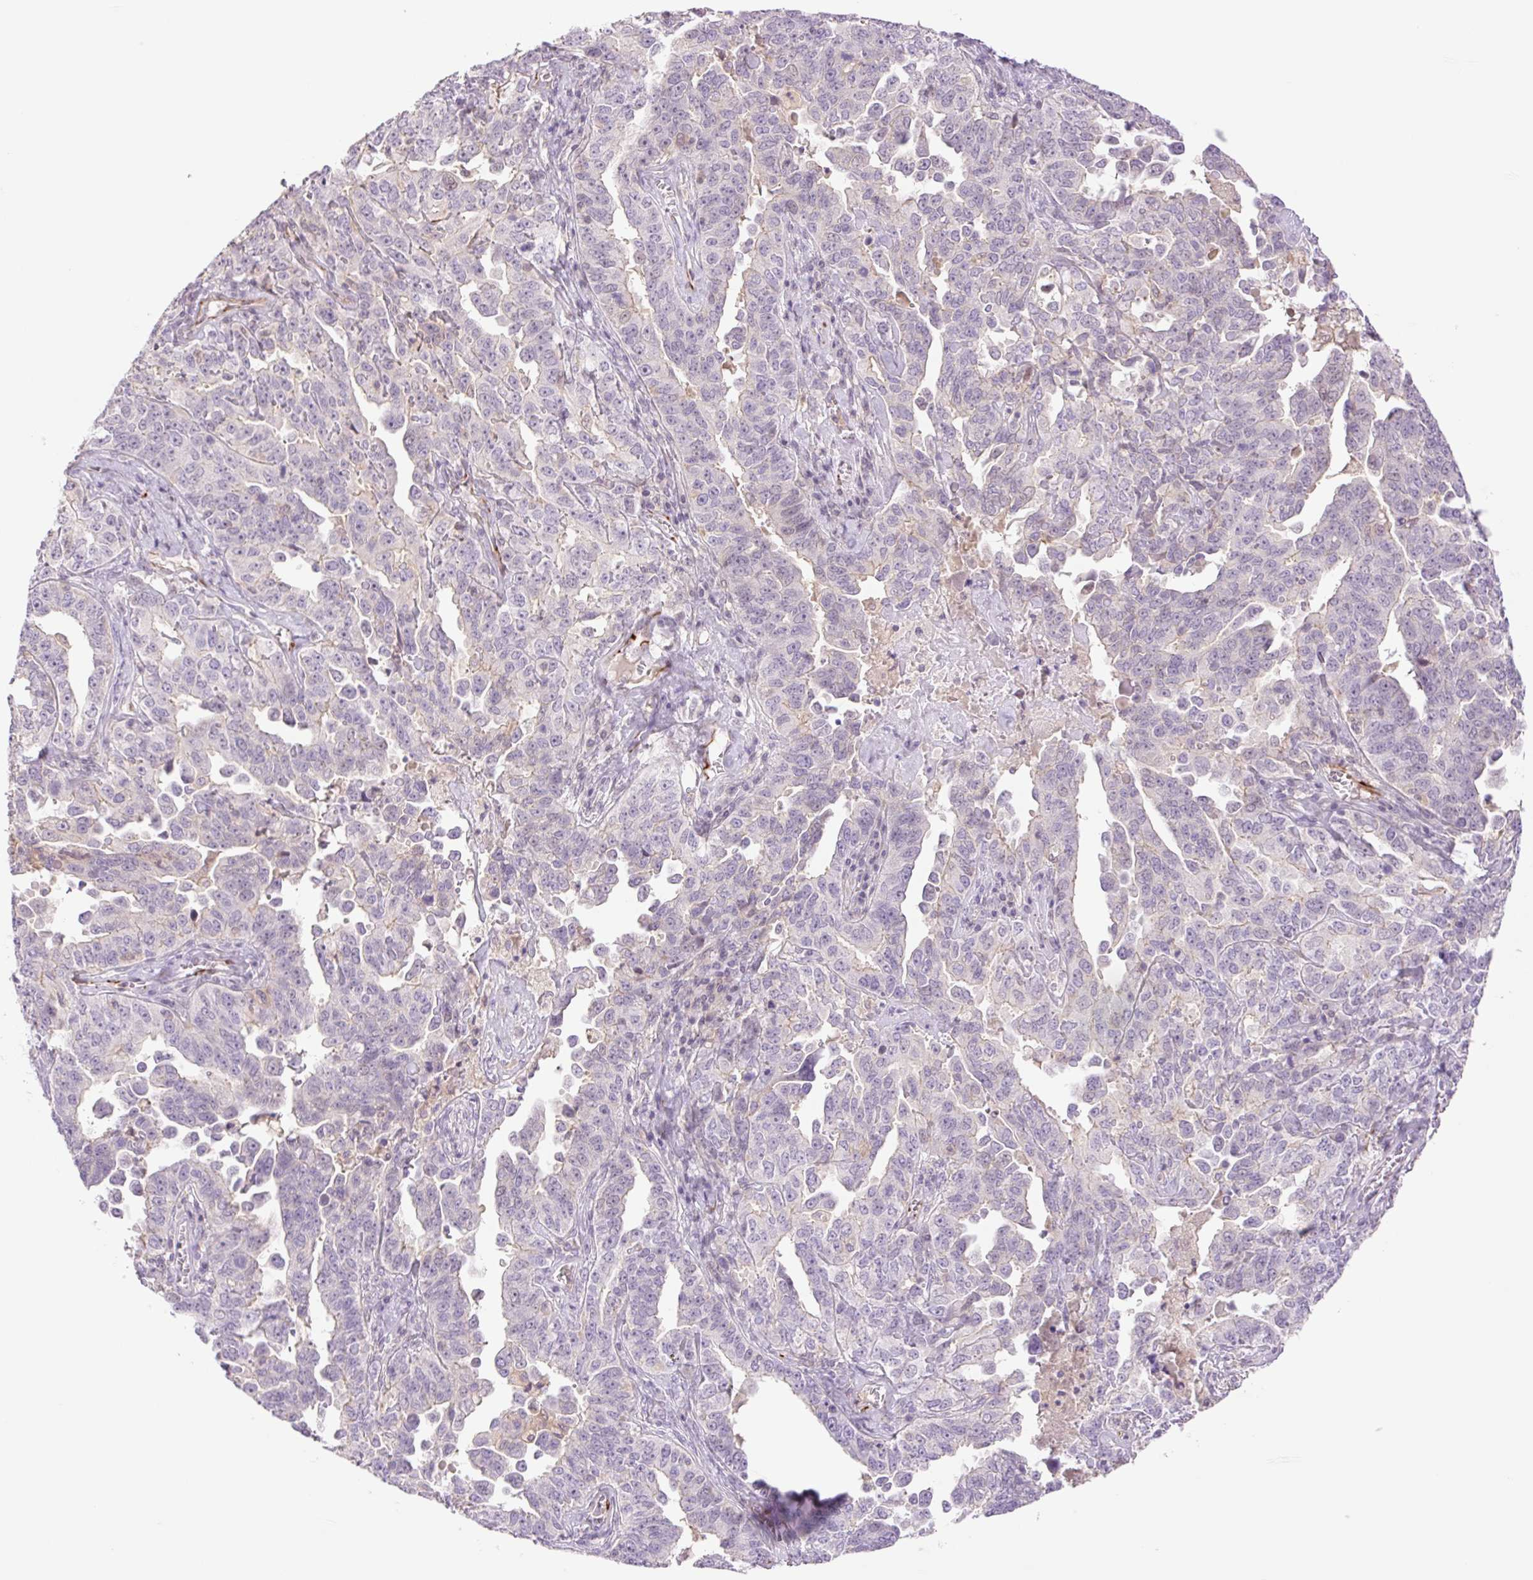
{"staining": {"intensity": "negative", "quantity": "none", "location": "none"}, "tissue": "ovarian cancer", "cell_type": "Tumor cells", "image_type": "cancer", "snomed": [{"axis": "morphology", "description": "Carcinoma, endometroid"}, {"axis": "topography", "description": "Ovary"}], "caption": "Immunohistochemistry (IHC) histopathology image of neoplastic tissue: ovarian cancer (endometroid carcinoma) stained with DAB demonstrates no significant protein positivity in tumor cells.", "gene": "ZFYVE21", "patient": {"sex": "female", "age": 62}}